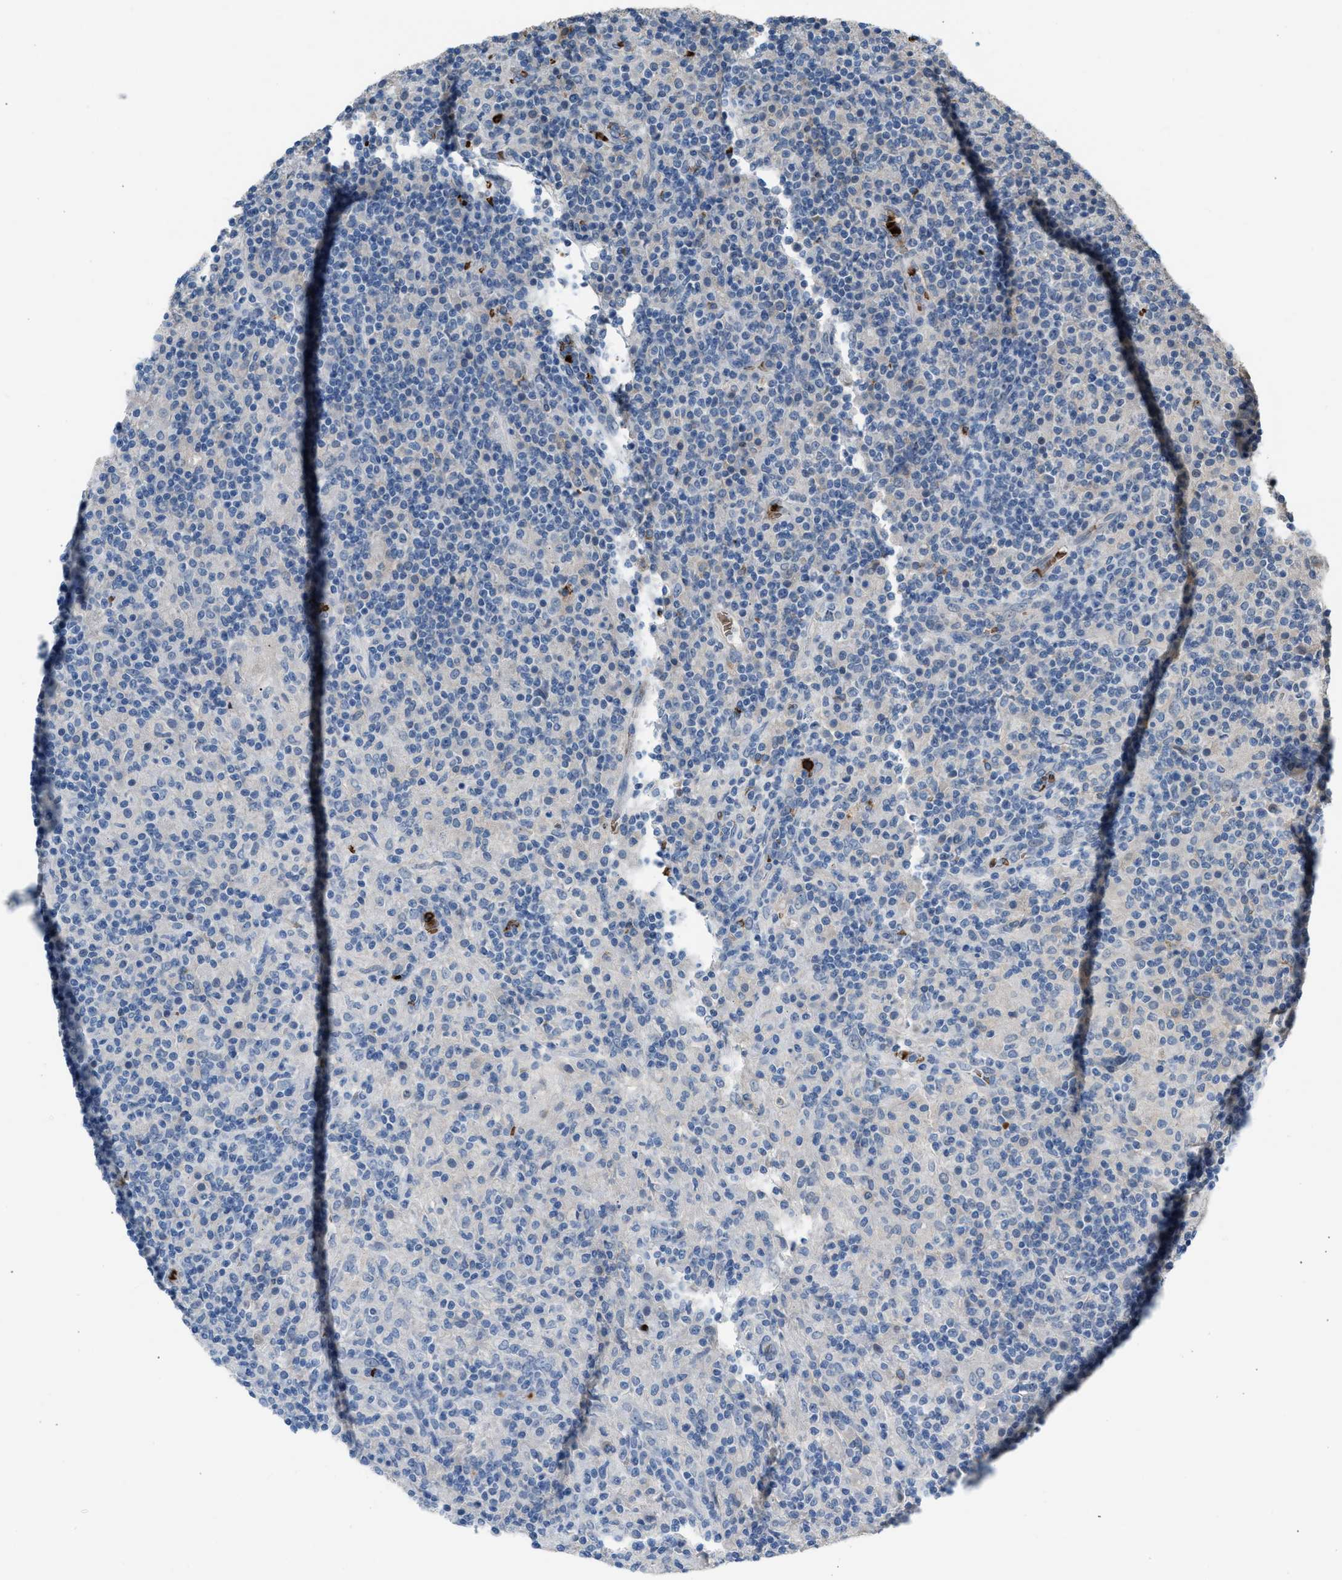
{"staining": {"intensity": "negative", "quantity": "none", "location": "none"}, "tissue": "lymphoma", "cell_type": "Tumor cells", "image_type": "cancer", "snomed": [{"axis": "morphology", "description": "Hodgkin's disease, NOS"}, {"axis": "topography", "description": "Lymph node"}], "caption": "Protein analysis of lymphoma demonstrates no significant expression in tumor cells. The staining is performed using DAB brown chromogen with nuclei counter-stained in using hematoxylin.", "gene": "CFAP77", "patient": {"sex": "male", "age": 70}}